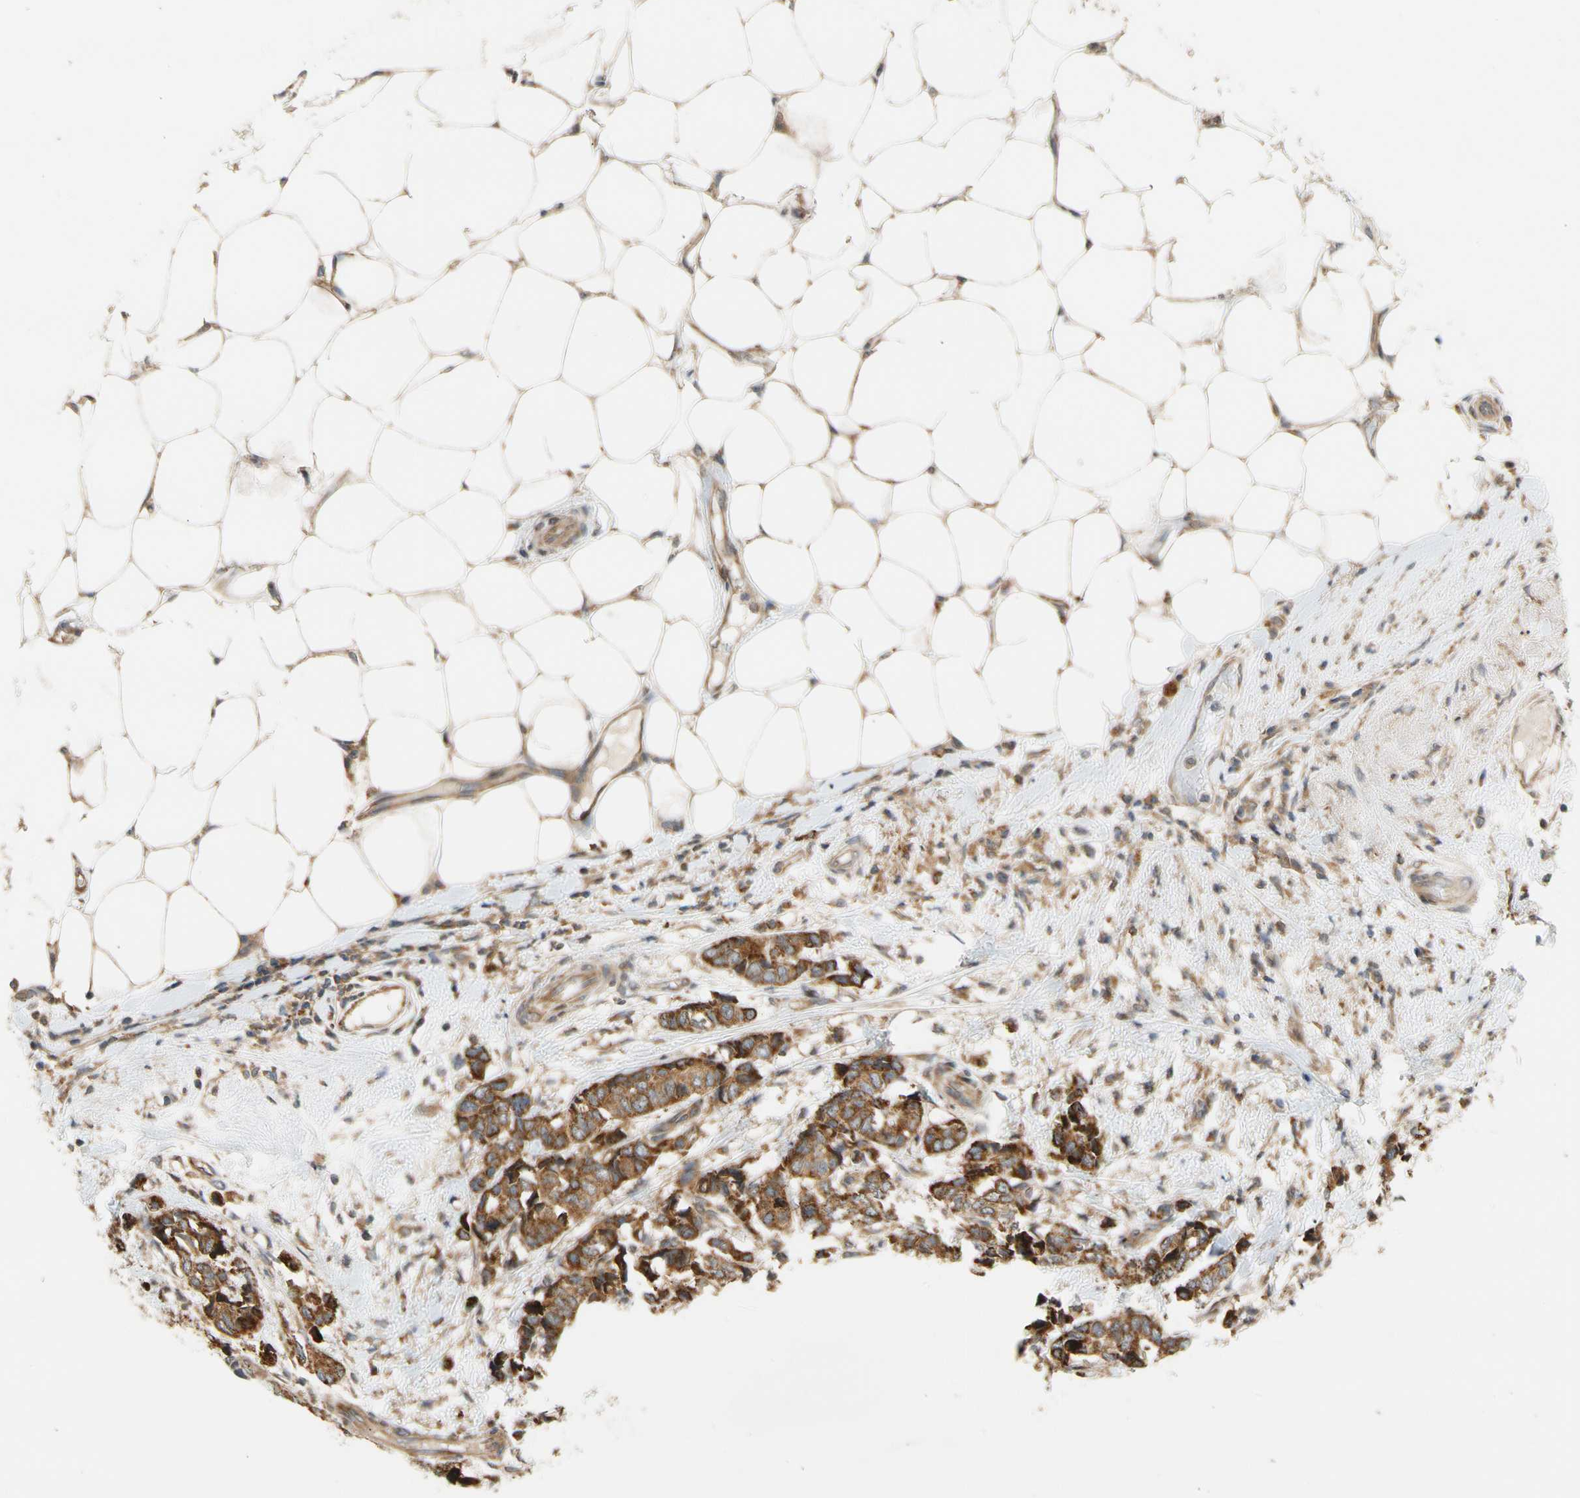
{"staining": {"intensity": "moderate", "quantity": ">75%", "location": "cytoplasmic/membranous"}, "tissue": "breast cancer", "cell_type": "Tumor cells", "image_type": "cancer", "snomed": [{"axis": "morphology", "description": "Duct carcinoma"}, {"axis": "topography", "description": "Breast"}], "caption": "A high-resolution histopathology image shows IHC staining of breast cancer (invasive ductal carcinoma), which demonstrates moderate cytoplasmic/membranous staining in about >75% of tumor cells.", "gene": "ANKHD1", "patient": {"sex": "female", "age": 87}}